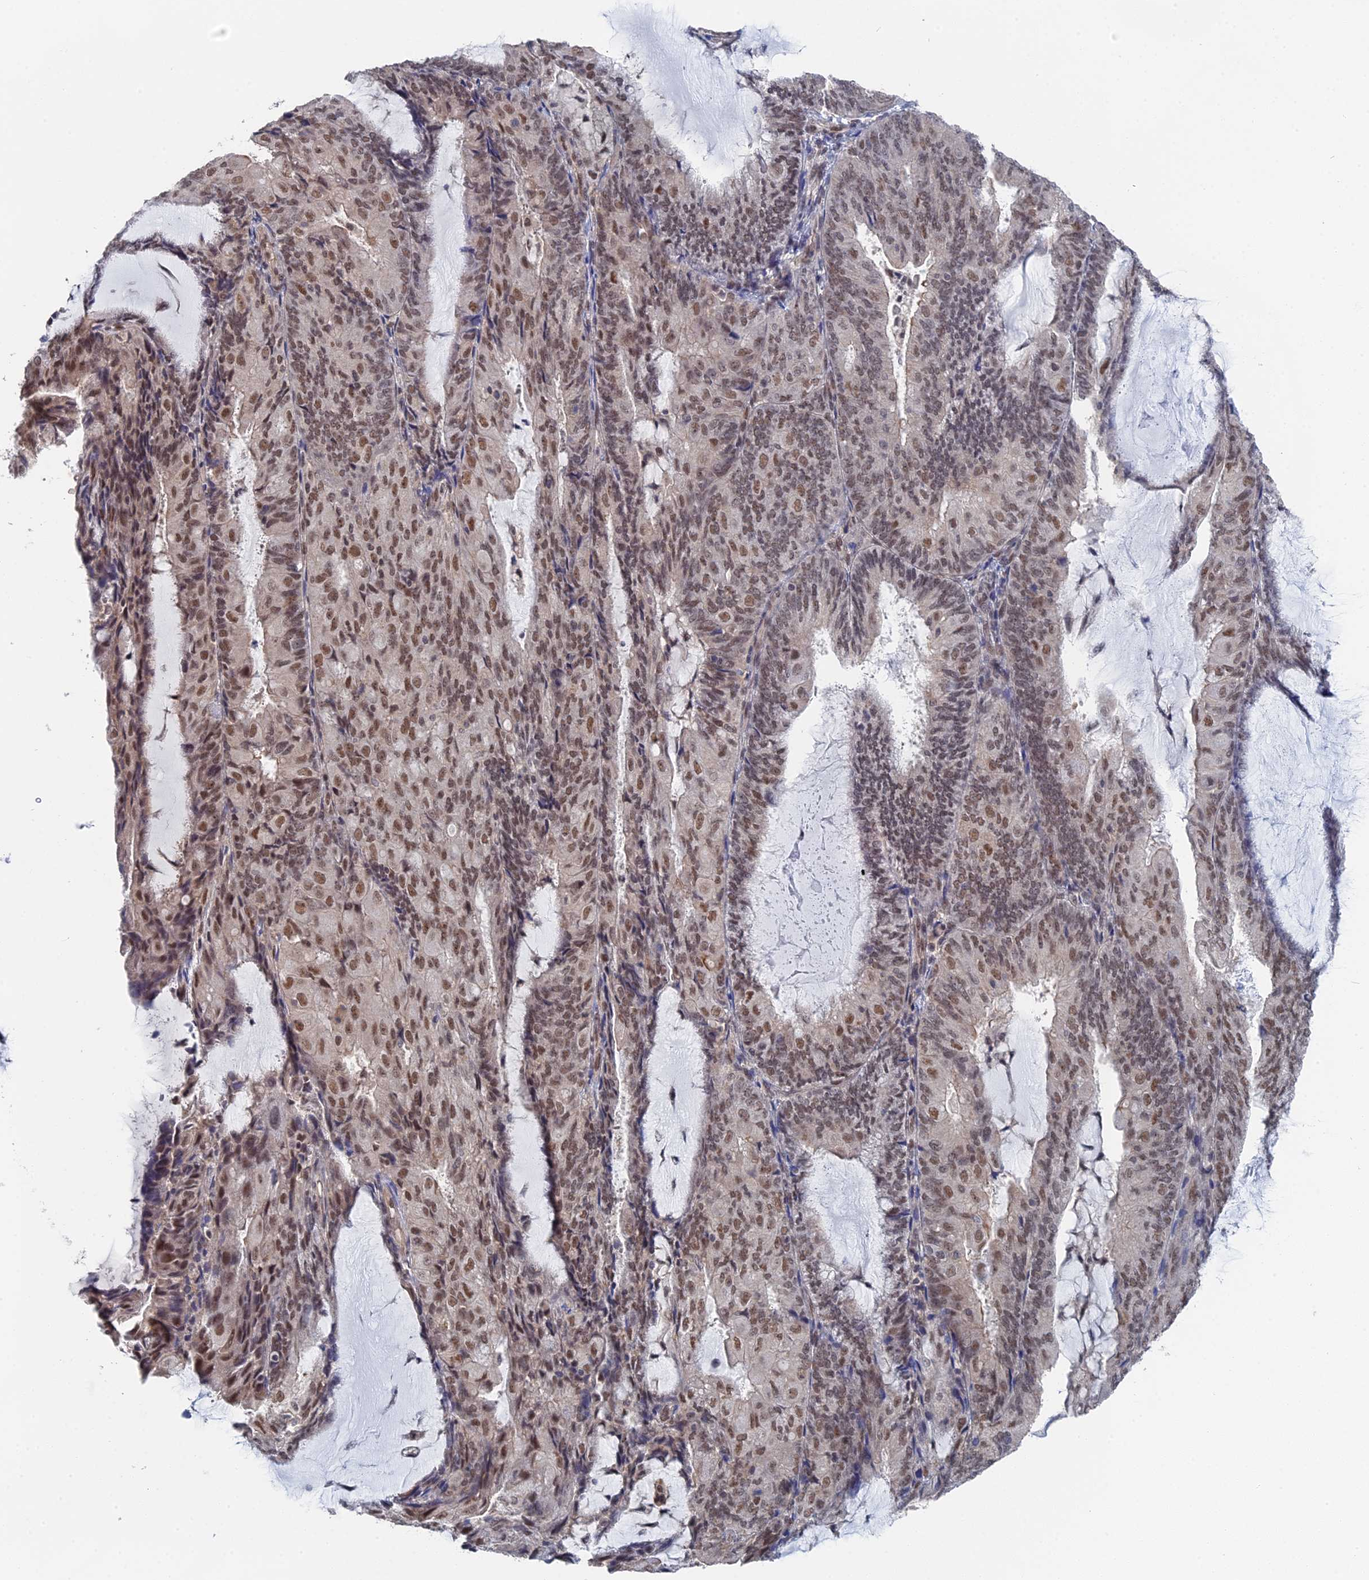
{"staining": {"intensity": "moderate", "quantity": ">75%", "location": "nuclear"}, "tissue": "endometrial cancer", "cell_type": "Tumor cells", "image_type": "cancer", "snomed": [{"axis": "morphology", "description": "Adenocarcinoma, NOS"}, {"axis": "topography", "description": "Endometrium"}], "caption": "Immunohistochemical staining of human endometrial cancer (adenocarcinoma) demonstrates moderate nuclear protein positivity in about >75% of tumor cells.", "gene": "TSSC4", "patient": {"sex": "female", "age": 81}}